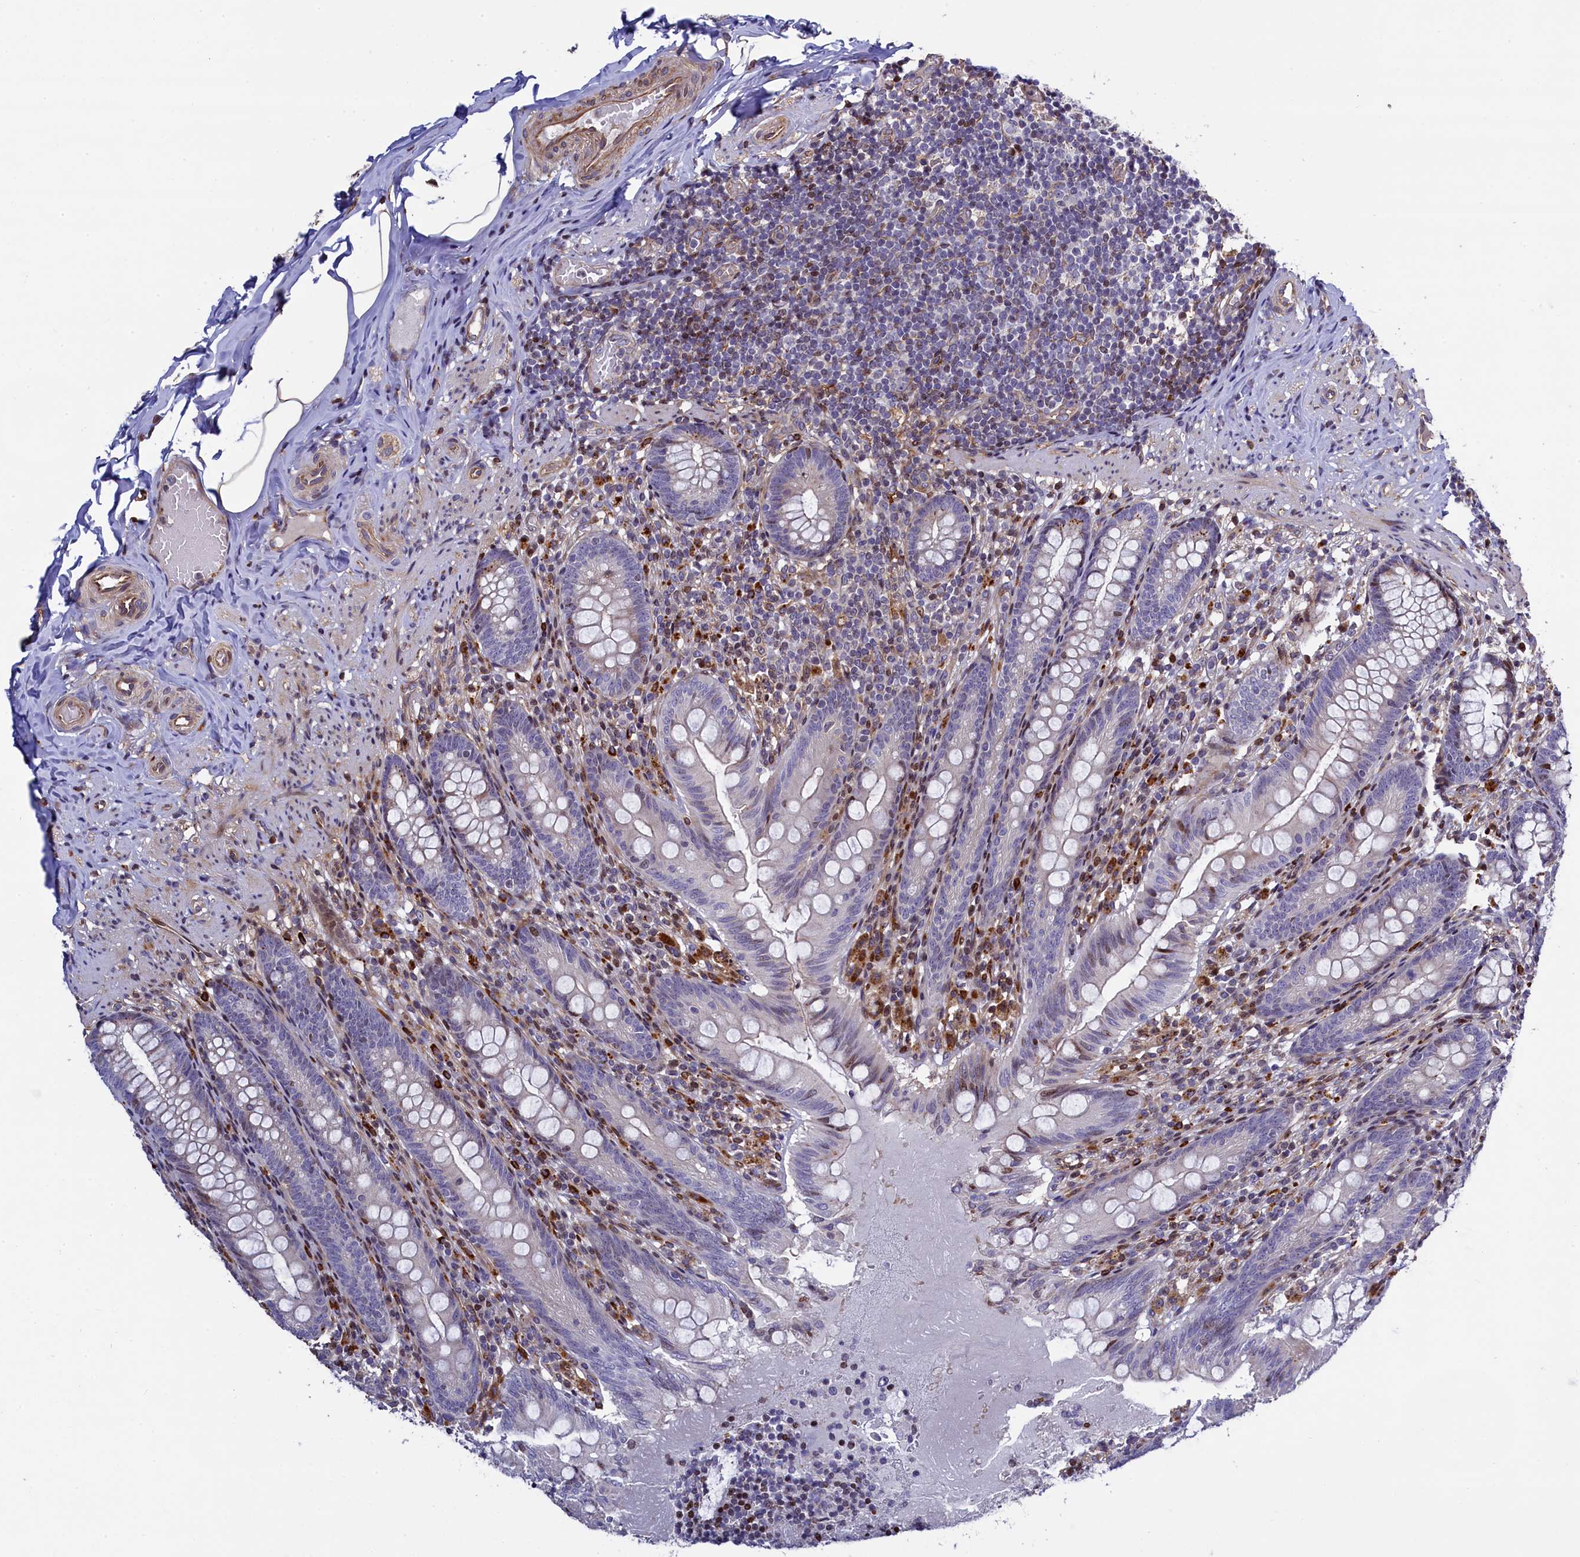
{"staining": {"intensity": "moderate", "quantity": "<25%", "location": "cytoplasmic/membranous,nuclear"}, "tissue": "appendix", "cell_type": "Glandular cells", "image_type": "normal", "snomed": [{"axis": "morphology", "description": "Normal tissue, NOS"}, {"axis": "topography", "description": "Appendix"}], "caption": "High-magnification brightfield microscopy of benign appendix stained with DAB (3,3'-diaminobenzidine) (brown) and counterstained with hematoxylin (blue). glandular cells exhibit moderate cytoplasmic/membranous,nuclear positivity is appreciated in approximately<25% of cells.", "gene": "TGDS", "patient": {"sex": "male", "age": 55}}